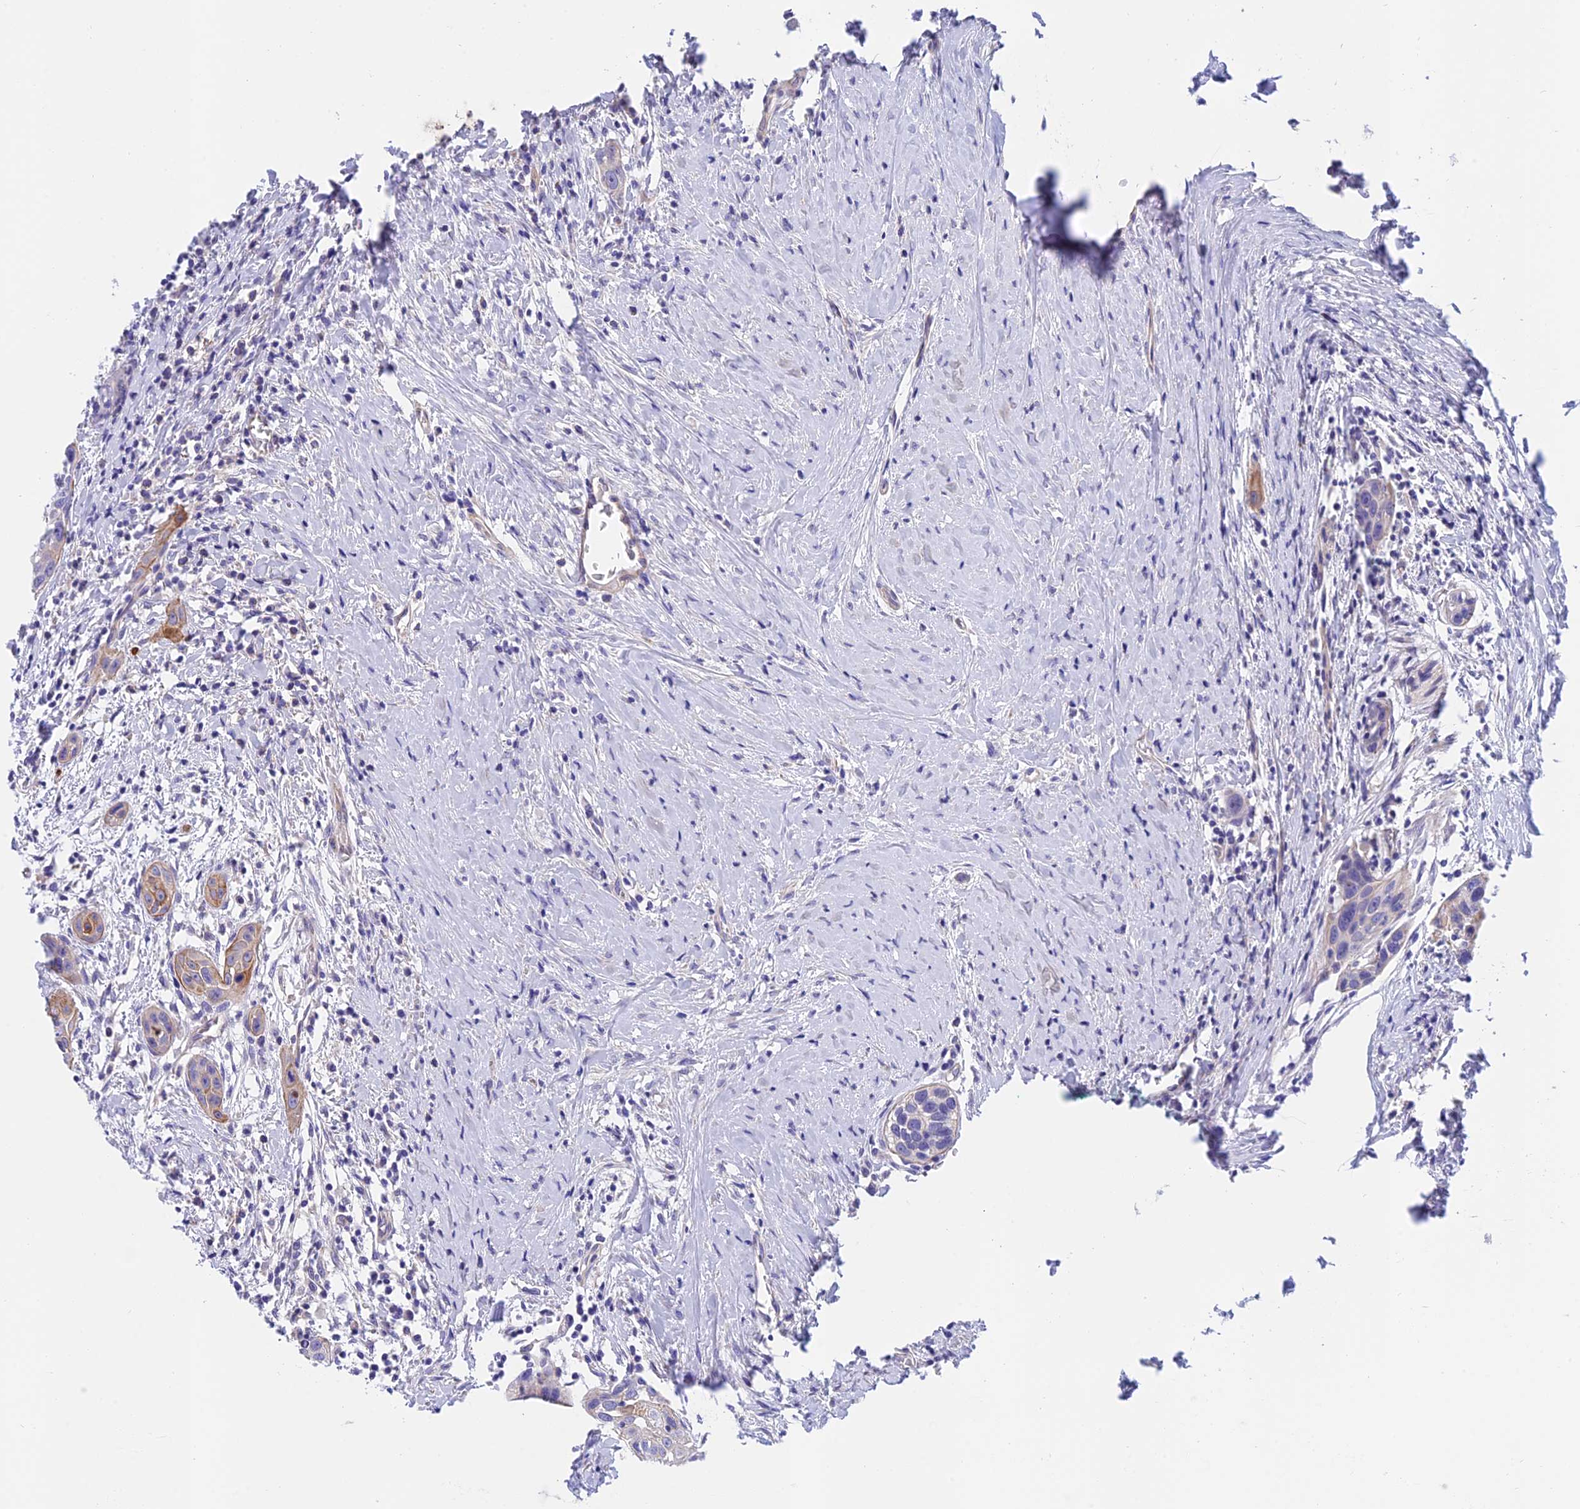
{"staining": {"intensity": "moderate", "quantity": "<25%", "location": "cytoplasmic/membranous"}, "tissue": "head and neck cancer", "cell_type": "Tumor cells", "image_type": "cancer", "snomed": [{"axis": "morphology", "description": "Squamous cell carcinoma, NOS"}, {"axis": "topography", "description": "Oral tissue"}, {"axis": "topography", "description": "Head-Neck"}], "caption": "Moderate cytoplasmic/membranous positivity is seen in approximately <25% of tumor cells in head and neck cancer (squamous cell carcinoma).", "gene": "C17orf67", "patient": {"sex": "female", "age": 50}}